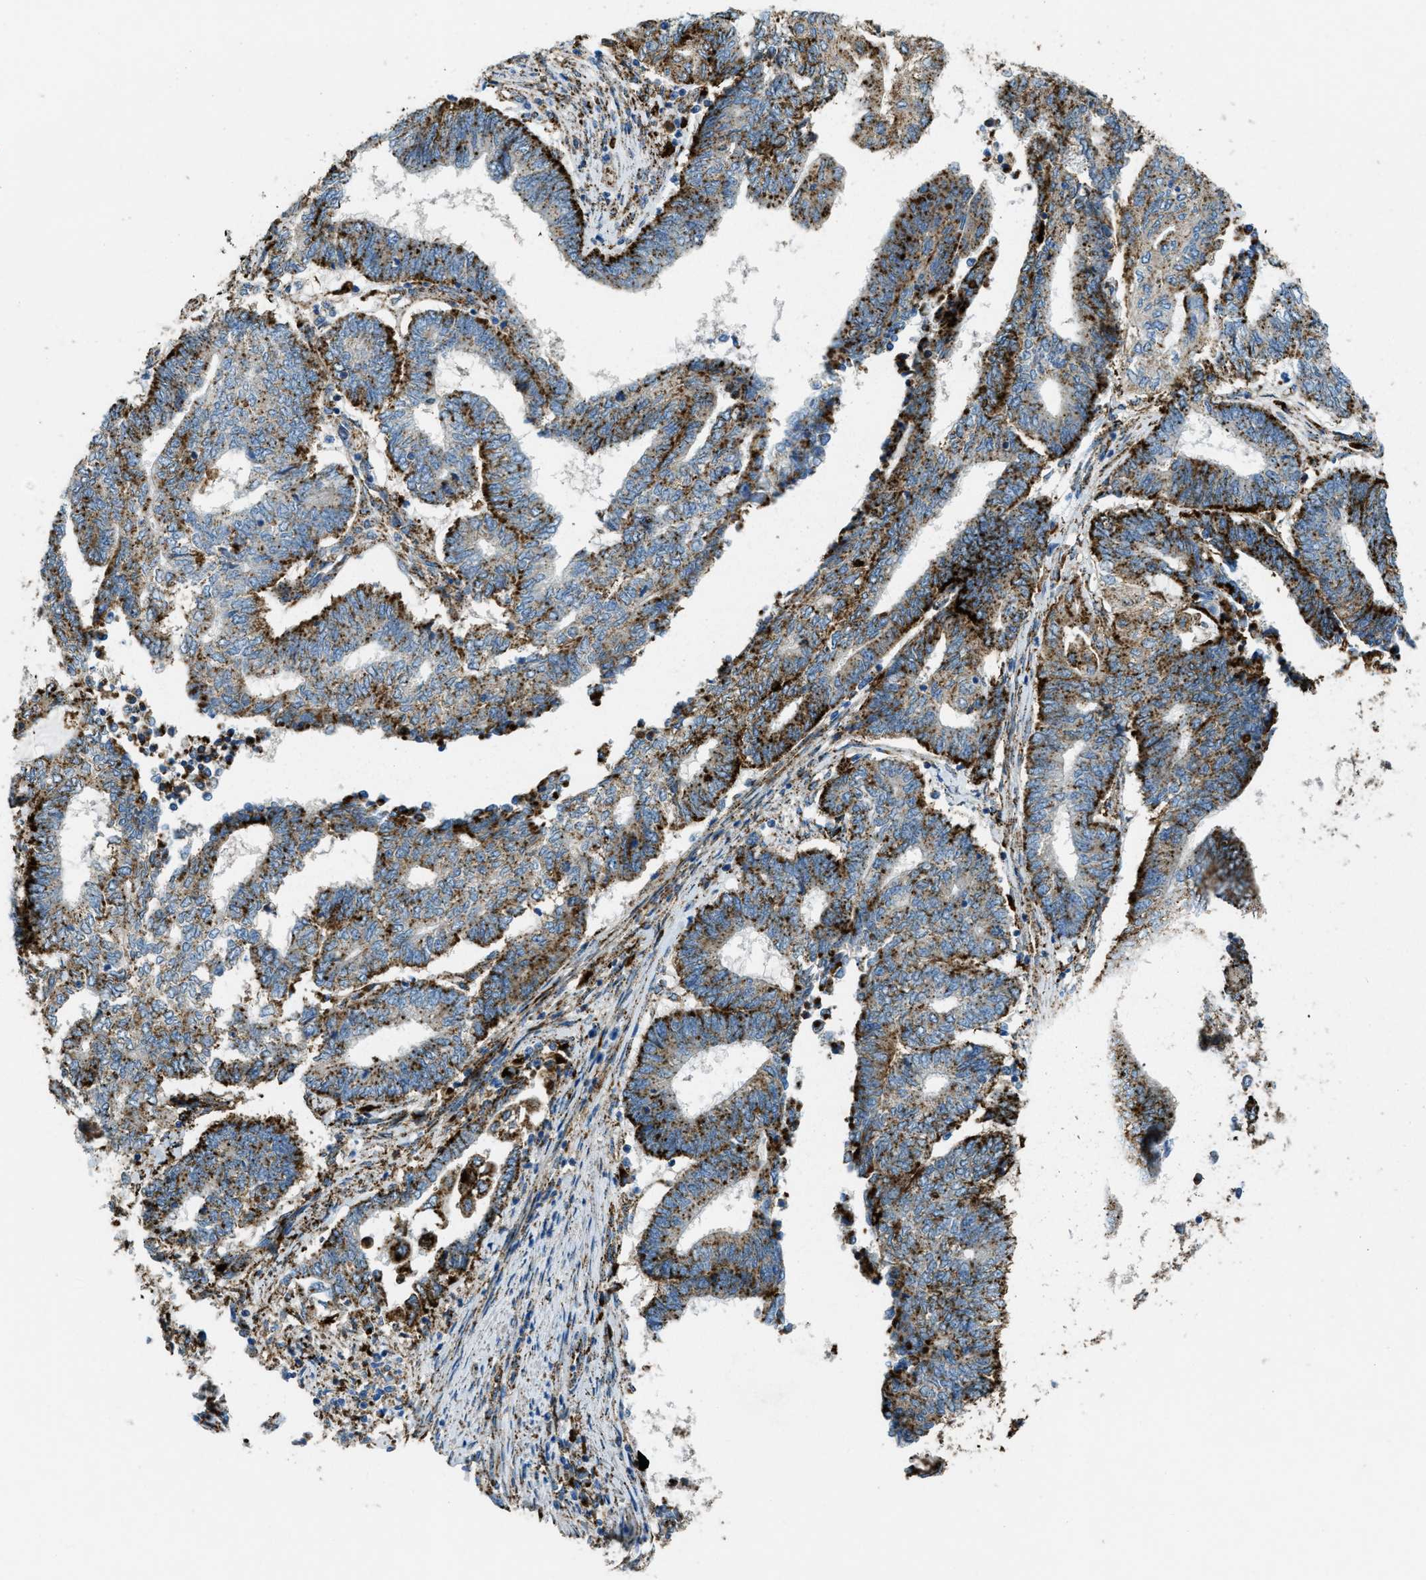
{"staining": {"intensity": "strong", "quantity": ">75%", "location": "cytoplasmic/membranous"}, "tissue": "endometrial cancer", "cell_type": "Tumor cells", "image_type": "cancer", "snomed": [{"axis": "morphology", "description": "Adenocarcinoma, NOS"}, {"axis": "topography", "description": "Uterus"}, {"axis": "topography", "description": "Endometrium"}], "caption": "IHC (DAB) staining of endometrial cancer shows strong cytoplasmic/membranous protein staining in about >75% of tumor cells.", "gene": "SCARB2", "patient": {"sex": "female", "age": 70}}